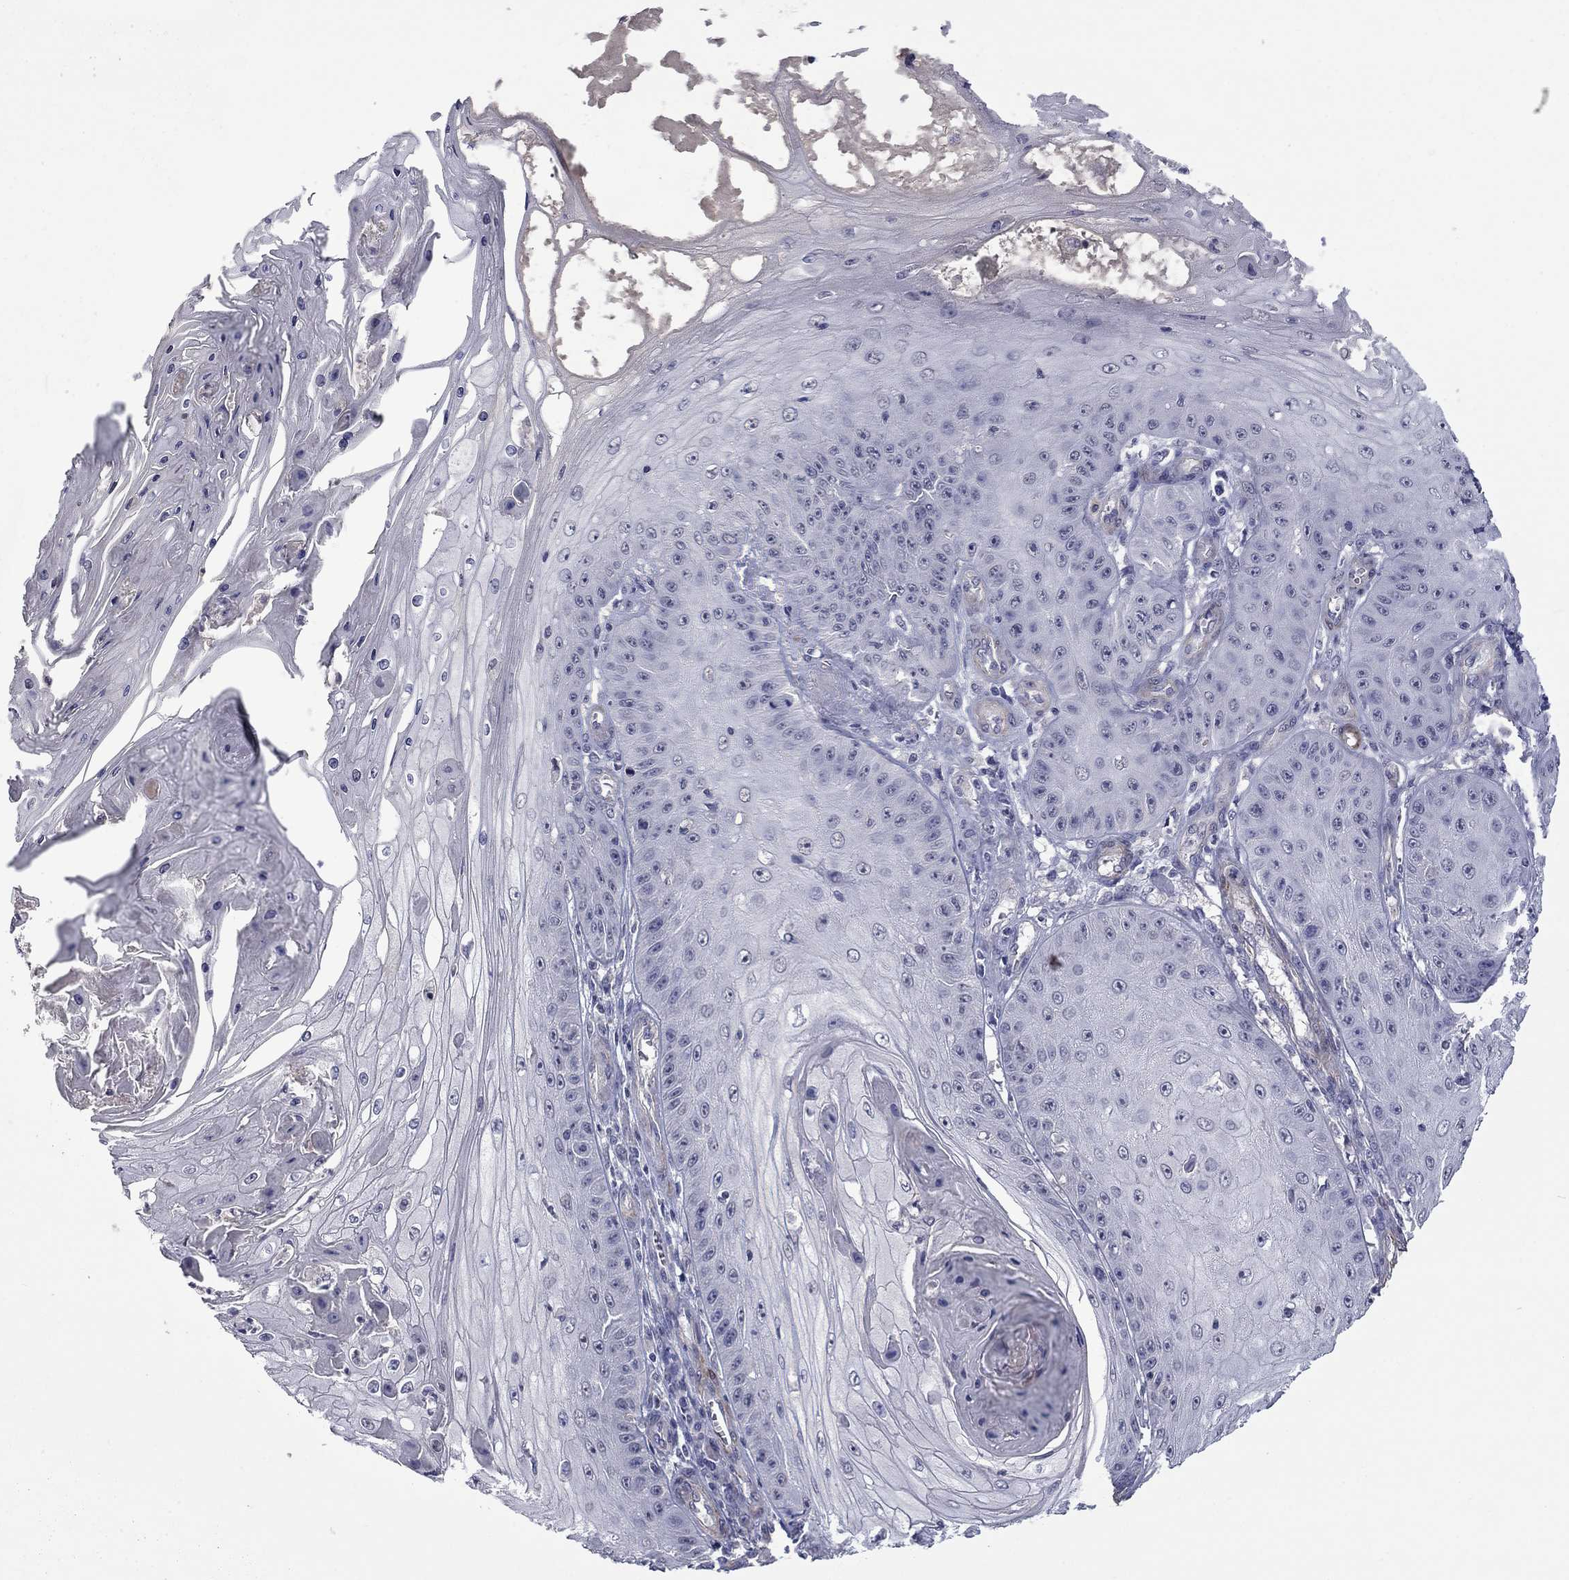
{"staining": {"intensity": "negative", "quantity": "none", "location": "none"}, "tissue": "skin cancer", "cell_type": "Tumor cells", "image_type": "cancer", "snomed": [{"axis": "morphology", "description": "Squamous cell carcinoma, NOS"}, {"axis": "topography", "description": "Skin"}], "caption": "The photomicrograph shows no staining of tumor cells in skin cancer.", "gene": "IP6K3", "patient": {"sex": "male", "age": 70}}